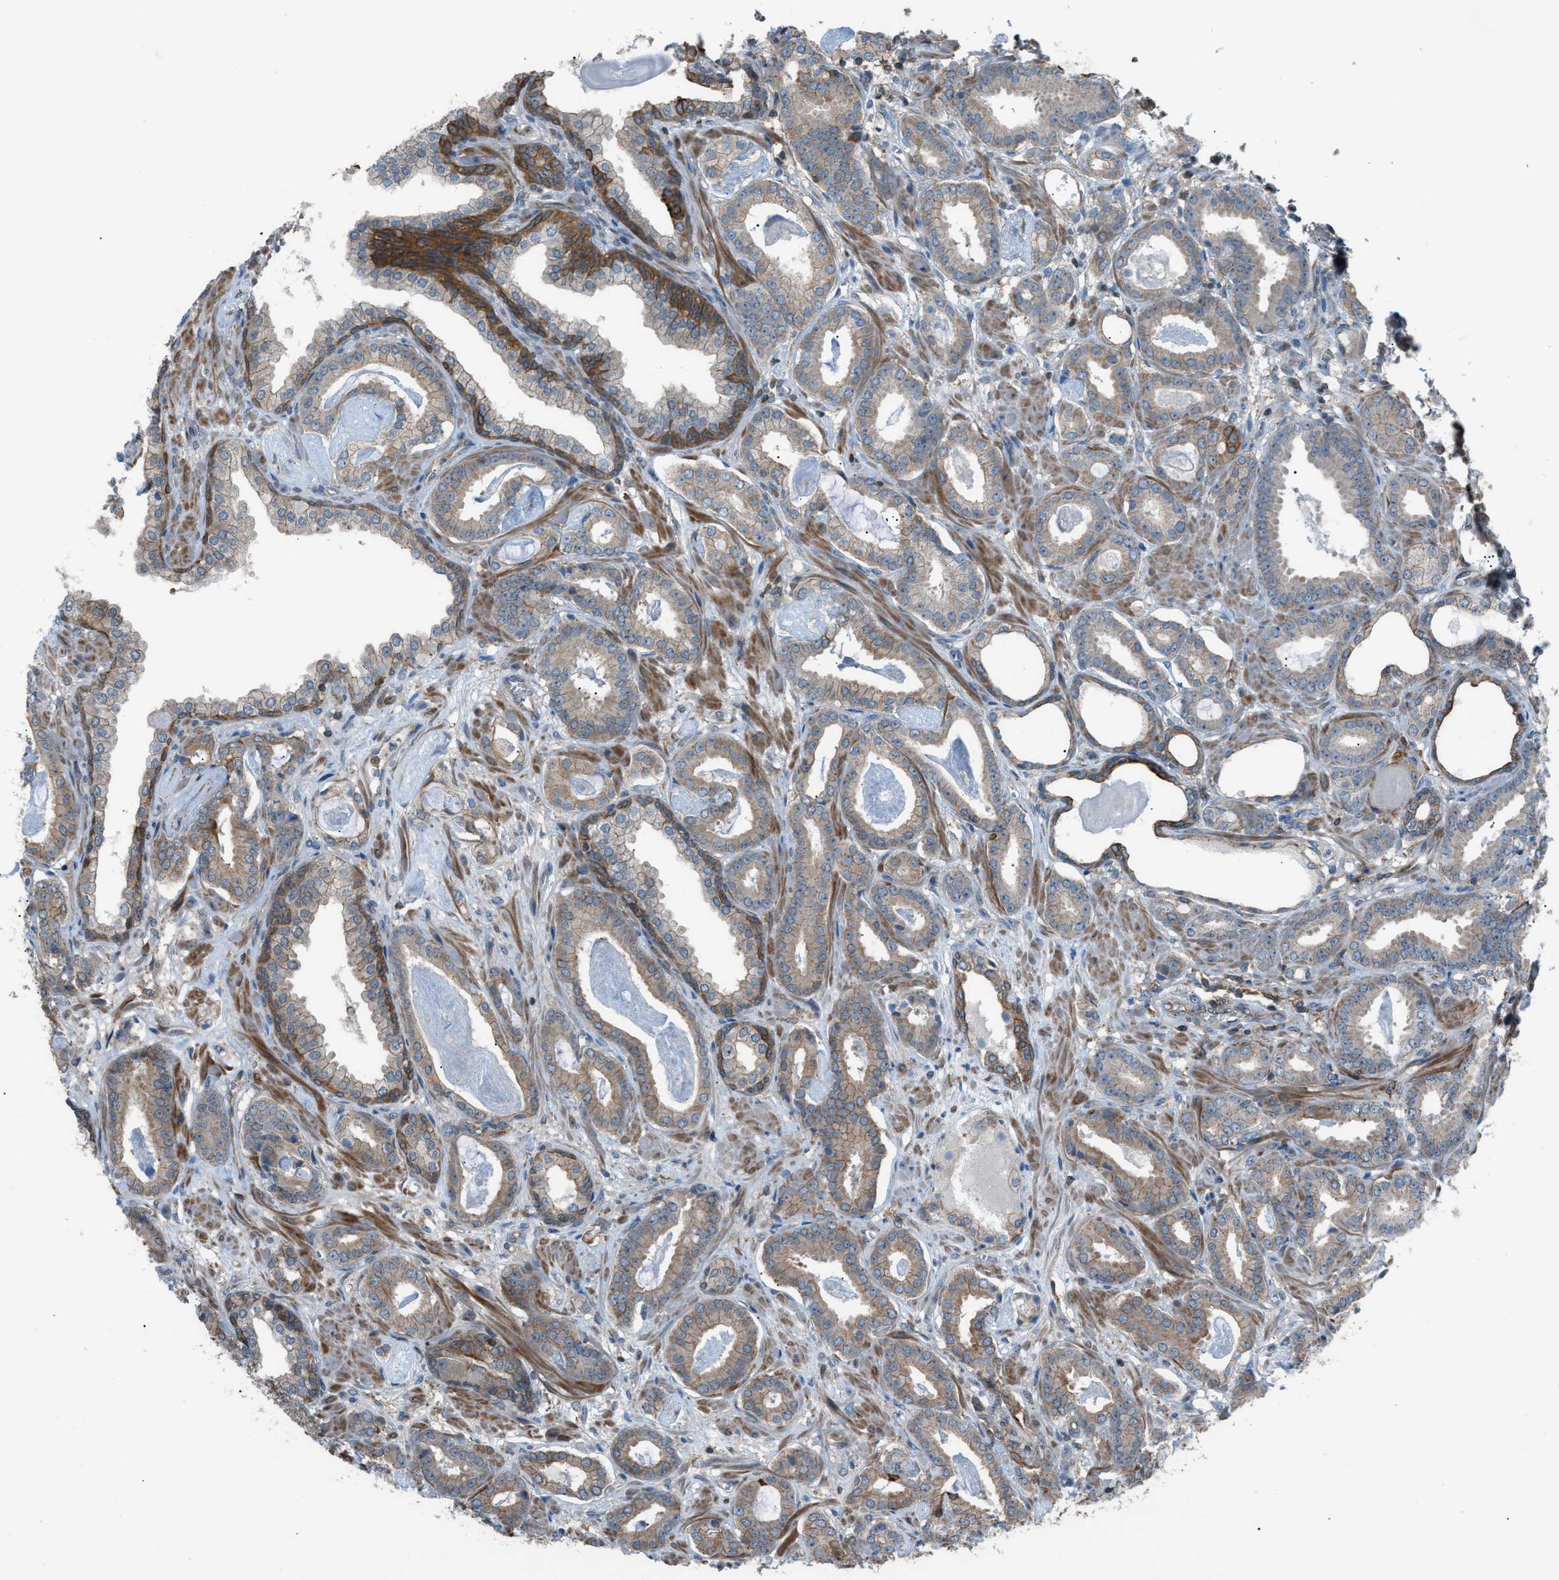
{"staining": {"intensity": "moderate", "quantity": "<25%", "location": "cytoplasmic/membranous"}, "tissue": "prostate cancer", "cell_type": "Tumor cells", "image_type": "cancer", "snomed": [{"axis": "morphology", "description": "Adenocarcinoma, Low grade"}, {"axis": "topography", "description": "Prostate"}], "caption": "Human prostate cancer stained for a protein (brown) displays moderate cytoplasmic/membranous positive staining in approximately <25% of tumor cells.", "gene": "DYRK1A", "patient": {"sex": "male", "age": 53}}